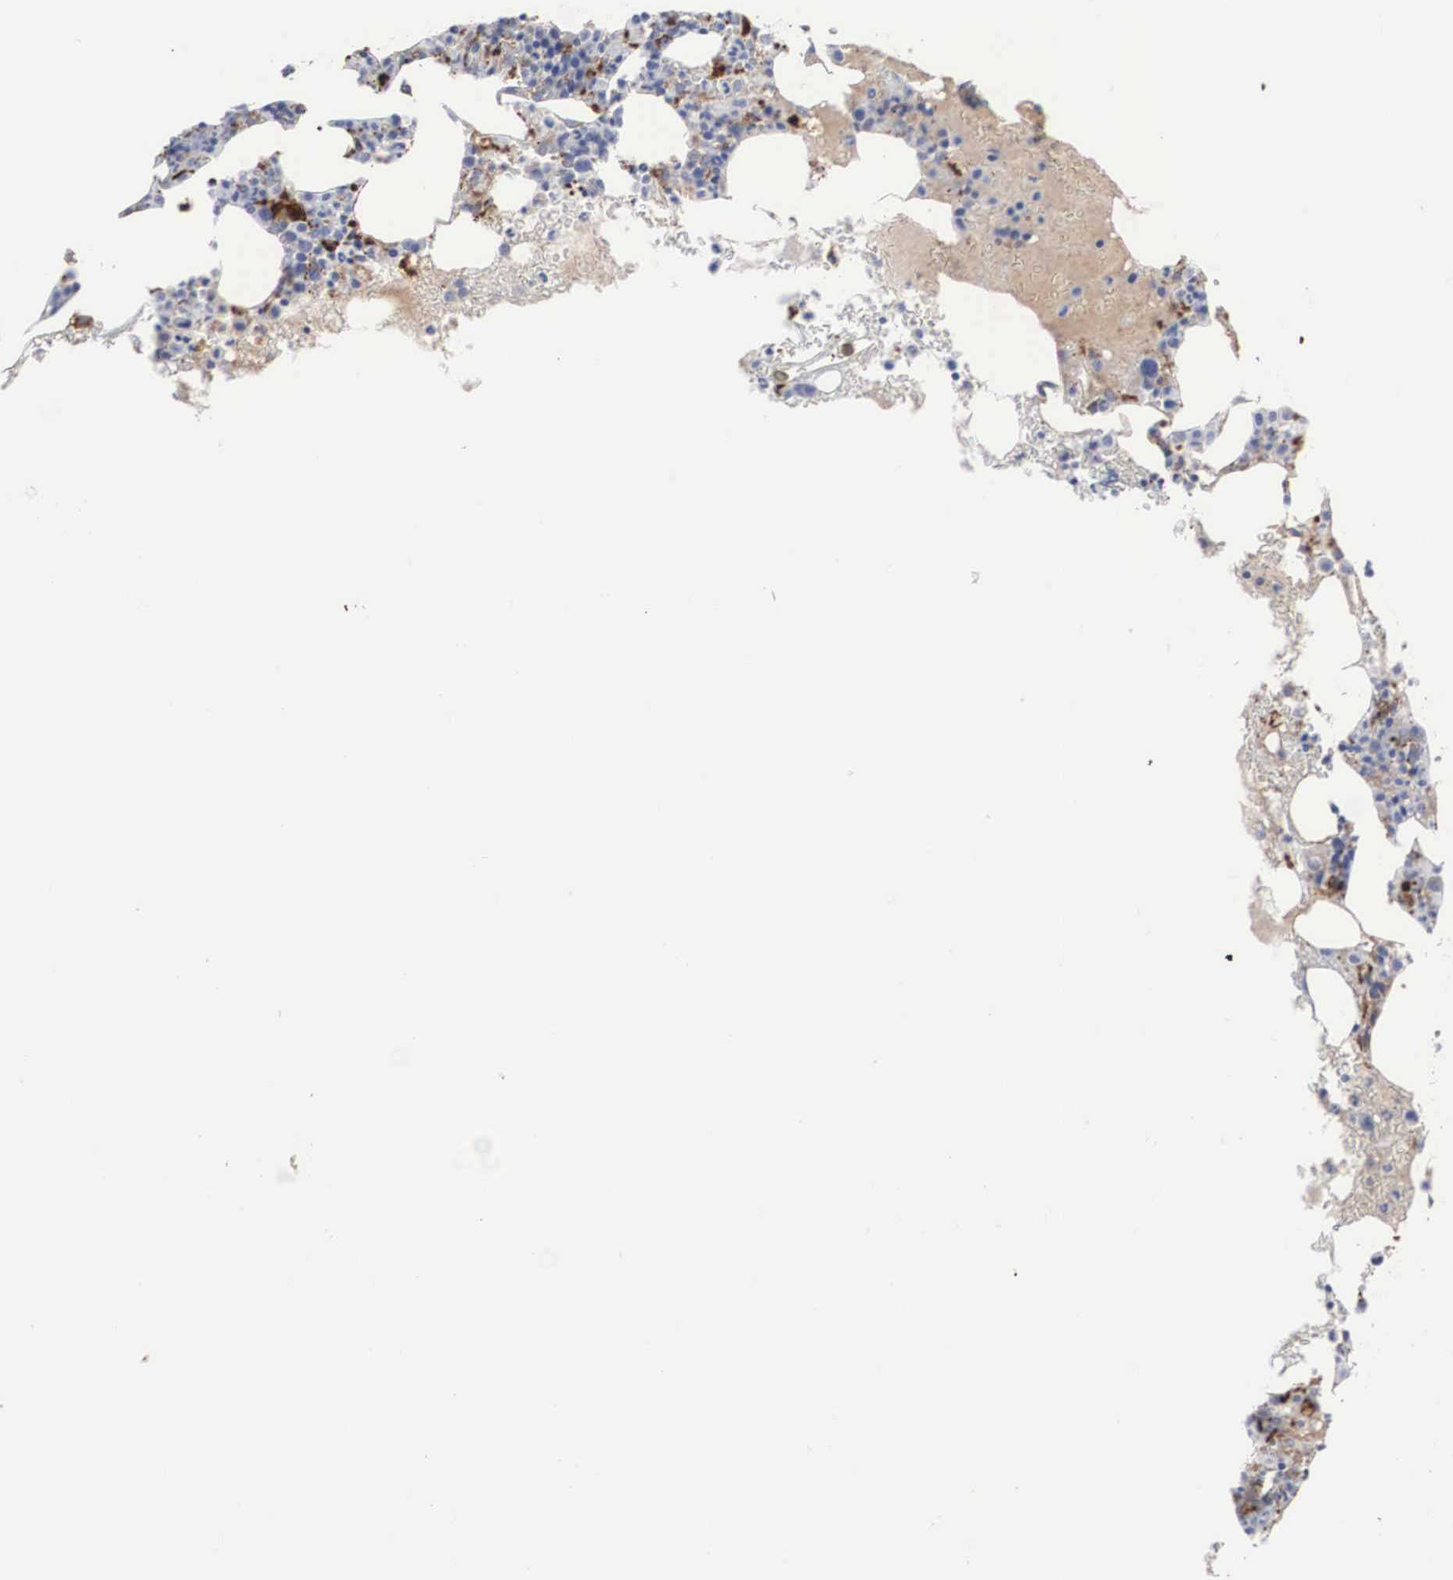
{"staining": {"intensity": "strong", "quantity": "25%-75%", "location": "cytoplasmic/membranous"}, "tissue": "bone marrow", "cell_type": "Hematopoietic cells", "image_type": "normal", "snomed": [{"axis": "morphology", "description": "Normal tissue, NOS"}, {"axis": "topography", "description": "Bone marrow"}], "caption": "Immunohistochemical staining of normal human bone marrow demonstrates high levels of strong cytoplasmic/membranous expression in approximately 25%-75% of hematopoietic cells. The protein is stained brown, and the nuclei are stained in blue (DAB (3,3'-diaminobenzidine) IHC with brightfield microscopy, high magnification).", "gene": "LGALS3BP", "patient": {"sex": "female", "age": 88}}